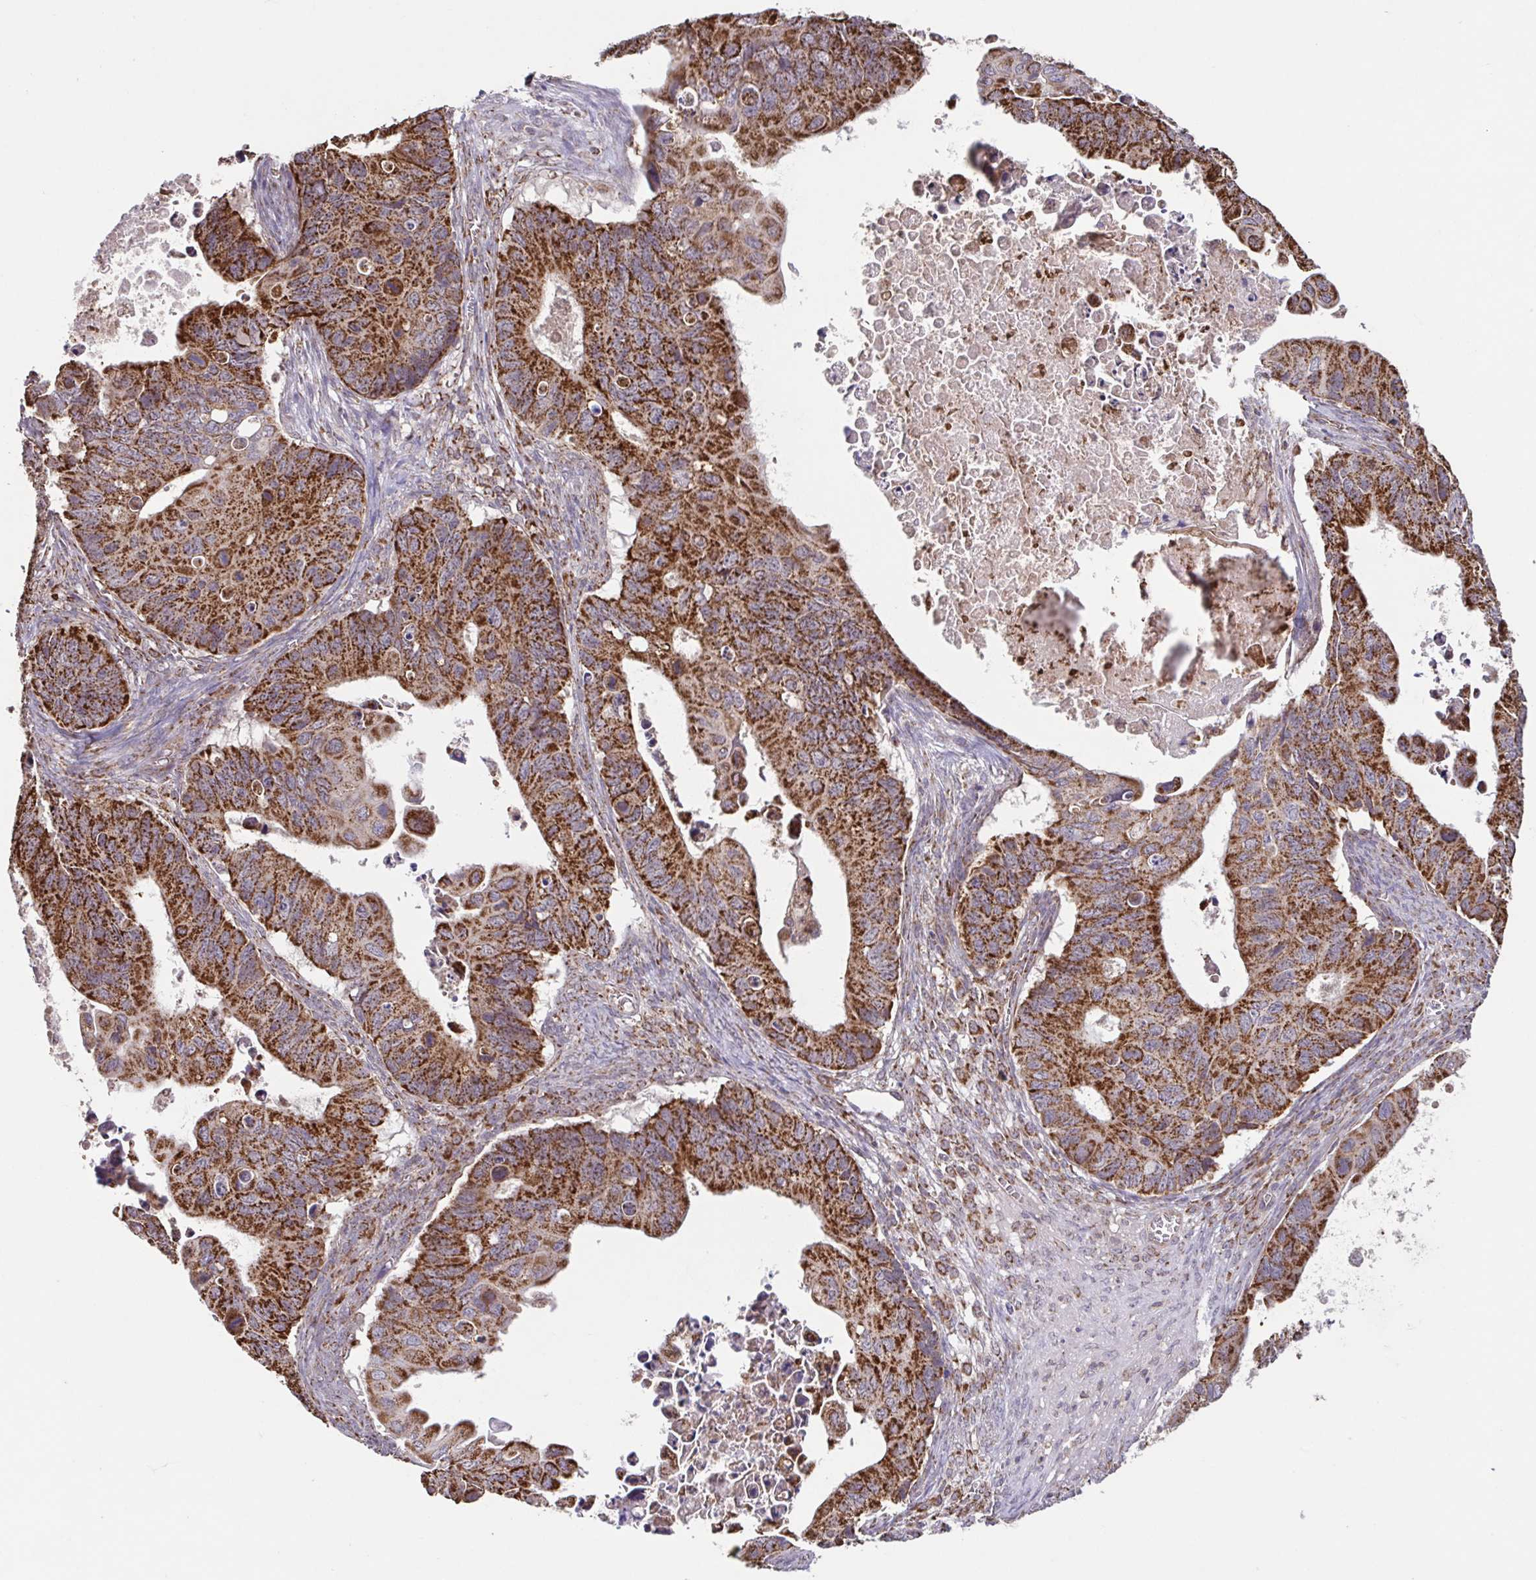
{"staining": {"intensity": "strong", "quantity": ">75%", "location": "cytoplasmic/membranous"}, "tissue": "ovarian cancer", "cell_type": "Tumor cells", "image_type": "cancer", "snomed": [{"axis": "morphology", "description": "Cystadenocarcinoma, mucinous, NOS"}, {"axis": "topography", "description": "Ovary"}], "caption": "This is a histology image of immunohistochemistry (IHC) staining of ovarian cancer, which shows strong positivity in the cytoplasmic/membranous of tumor cells.", "gene": "DIP2B", "patient": {"sex": "female", "age": 64}}